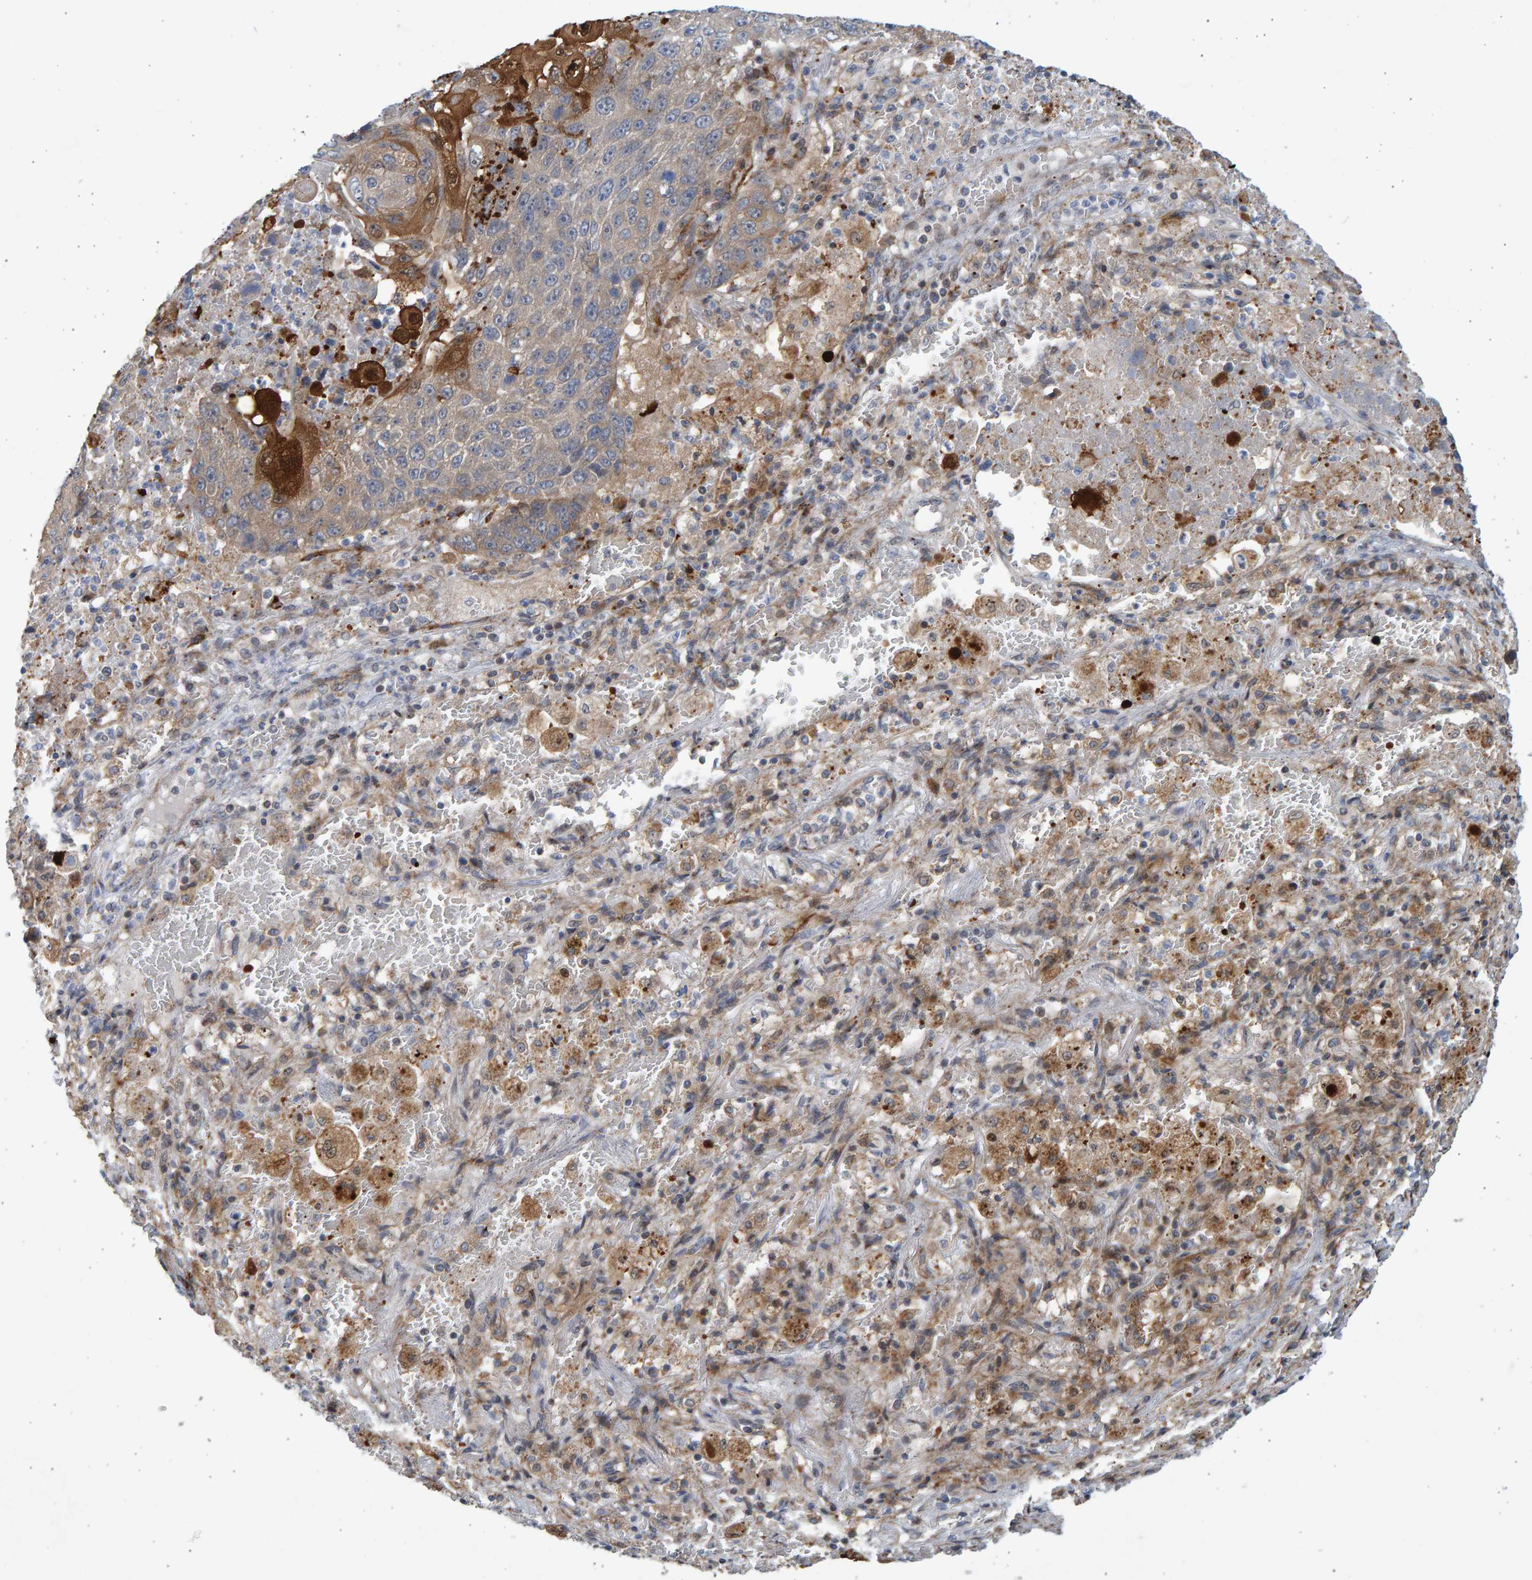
{"staining": {"intensity": "moderate", "quantity": "25%-75%", "location": "cytoplasmic/membranous"}, "tissue": "lung cancer", "cell_type": "Tumor cells", "image_type": "cancer", "snomed": [{"axis": "morphology", "description": "Squamous cell carcinoma, NOS"}, {"axis": "topography", "description": "Lung"}], "caption": "DAB (3,3'-diaminobenzidine) immunohistochemical staining of human lung squamous cell carcinoma reveals moderate cytoplasmic/membranous protein expression in about 25%-75% of tumor cells.", "gene": "LRBA", "patient": {"sex": "male", "age": 61}}